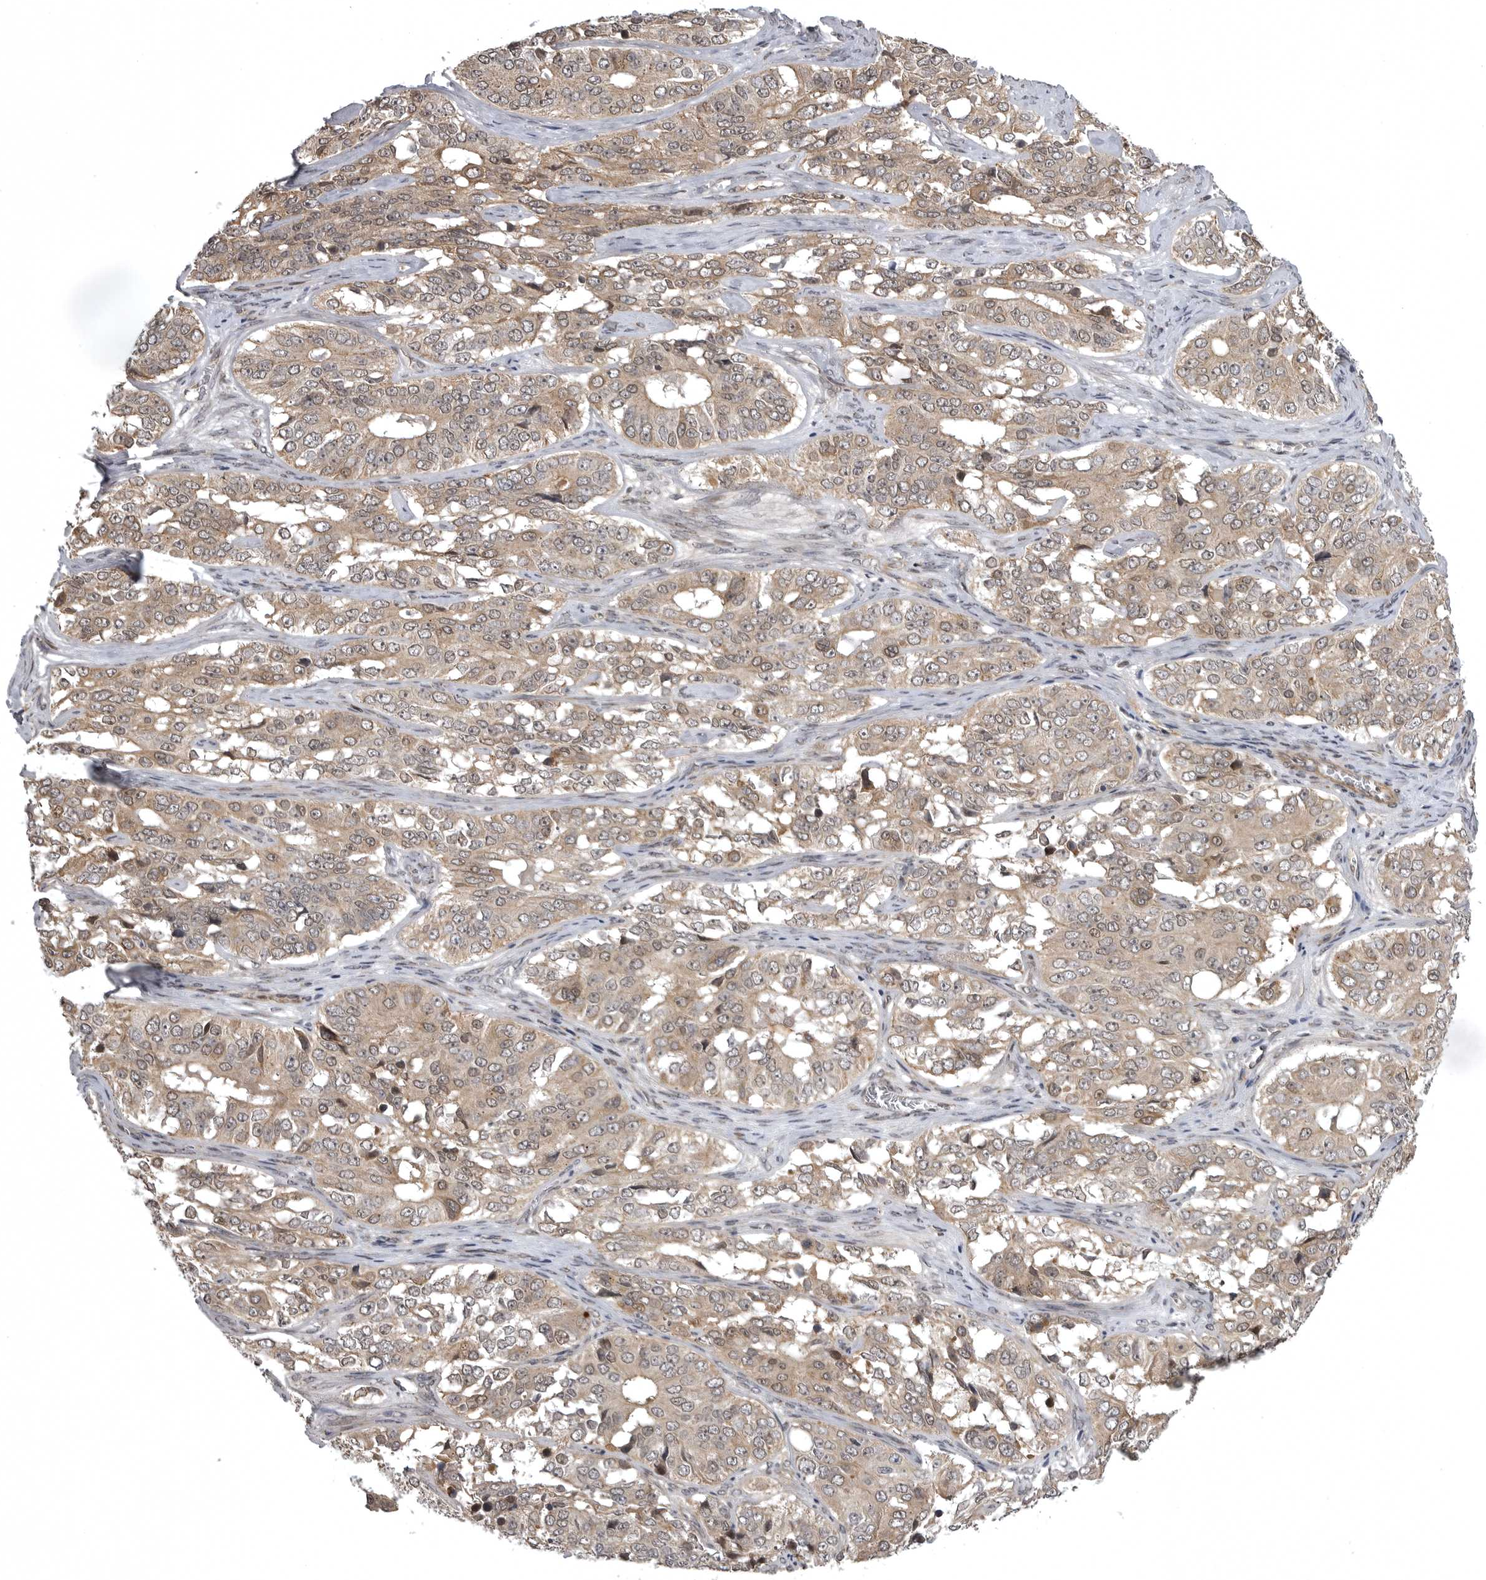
{"staining": {"intensity": "moderate", "quantity": ">75%", "location": "cytoplasmic/membranous,nuclear"}, "tissue": "ovarian cancer", "cell_type": "Tumor cells", "image_type": "cancer", "snomed": [{"axis": "morphology", "description": "Carcinoma, endometroid"}, {"axis": "topography", "description": "Ovary"}], "caption": "Protein analysis of ovarian endometroid carcinoma tissue exhibits moderate cytoplasmic/membranous and nuclear positivity in approximately >75% of tumor cells. (Stains: DAB (3,3'-diaminobenzidine) in brown, nuclei in blue, Microscopy: brightfield microscopy at high magnification).", "gene": "SNX16", "patient": {"sex": "female", "age": 51}}